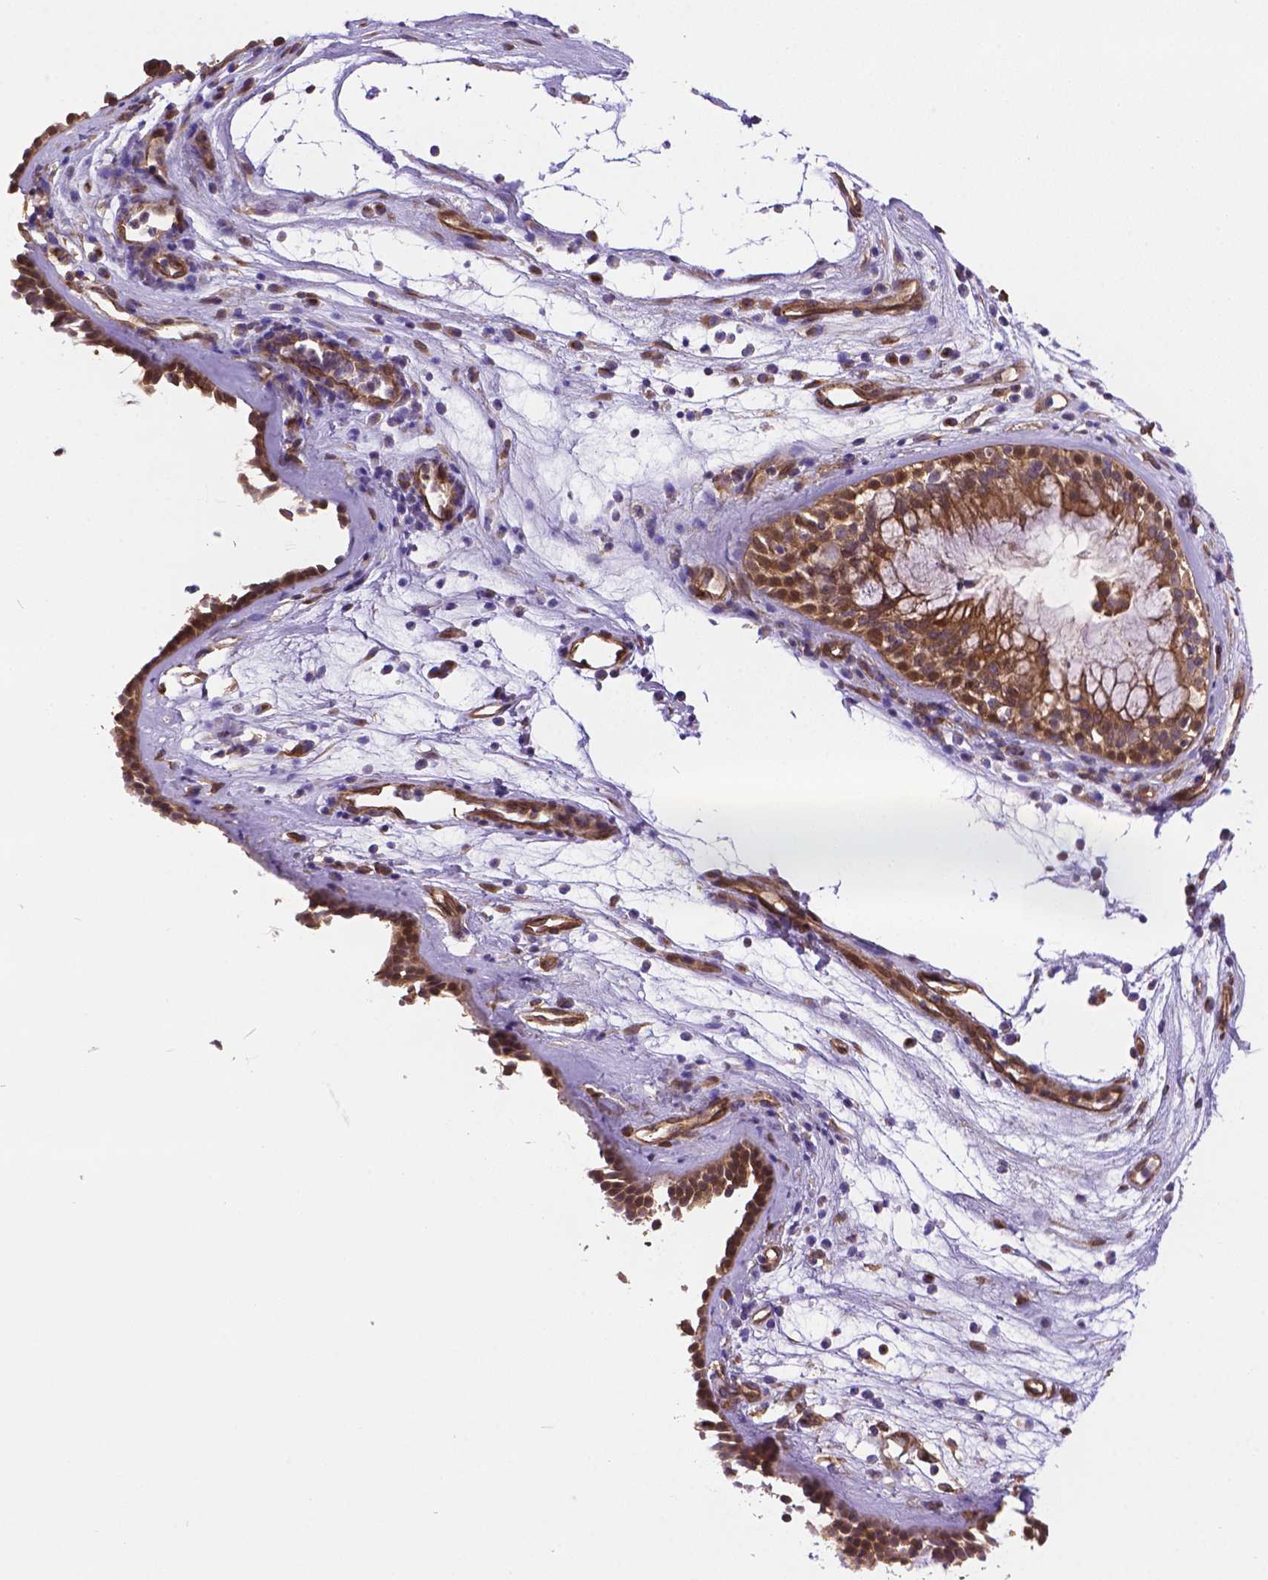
{"staining": {"intensity": "moderate", "quantity": ">75%", "location": "cytoplasmic/membranous,nuclear"}, "tissue": "nasopharynx", "cell_type": "Respiratory epithelial cells", "image_type": "normal", "snomed": [{"axis": "morphology", "description": "Normal tissue, NOS"}, {"axis": "topography", "description": "Nasopharynx"}], "caption": "Moderate cytoplasmic/membranous,nuclear positivity for a protein is seen in approximately >75% of respiratory epithelial cells of unremarkable nasopharynx using IHC.", "gene": "YAP1", "patient": {"sex": "male", "age": 77}}